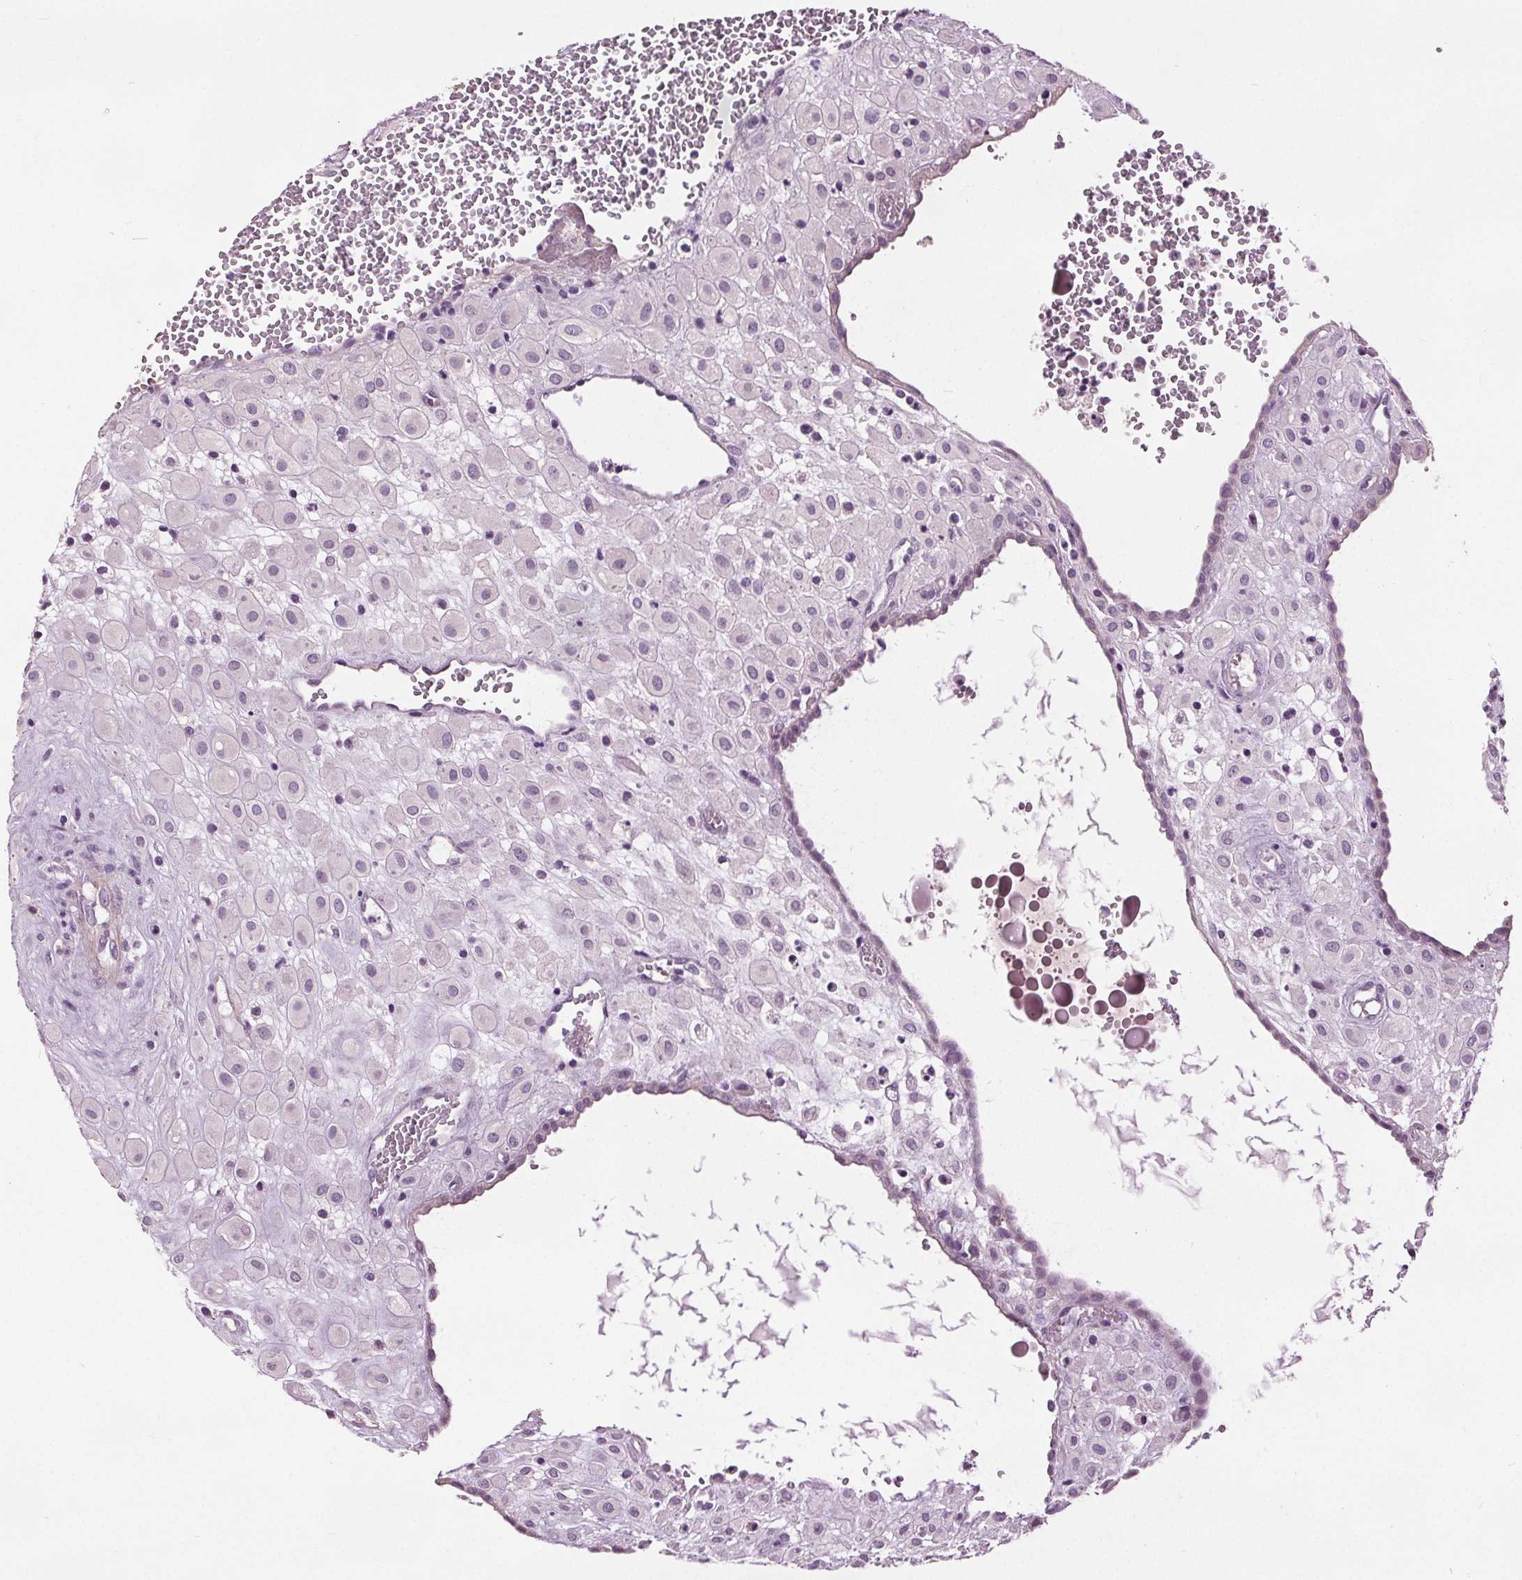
{"staining": {"intensity": "negative", "quantity": "none", "location": "none"}, "tissue": "placenta", "cell_type": "Decidual cells", "image_type": "normal", "snomed": [{"axis": "morphology", "description": "Normal tissue, NOS"}, {"axis": "topography", "description": "Placenta"}], "caption": "This is a image of IHC staining of normal placenta, which shows no expression in decidual cells.", "gene": "RASA1", "patient": {"sex": "female", "age": 24}}